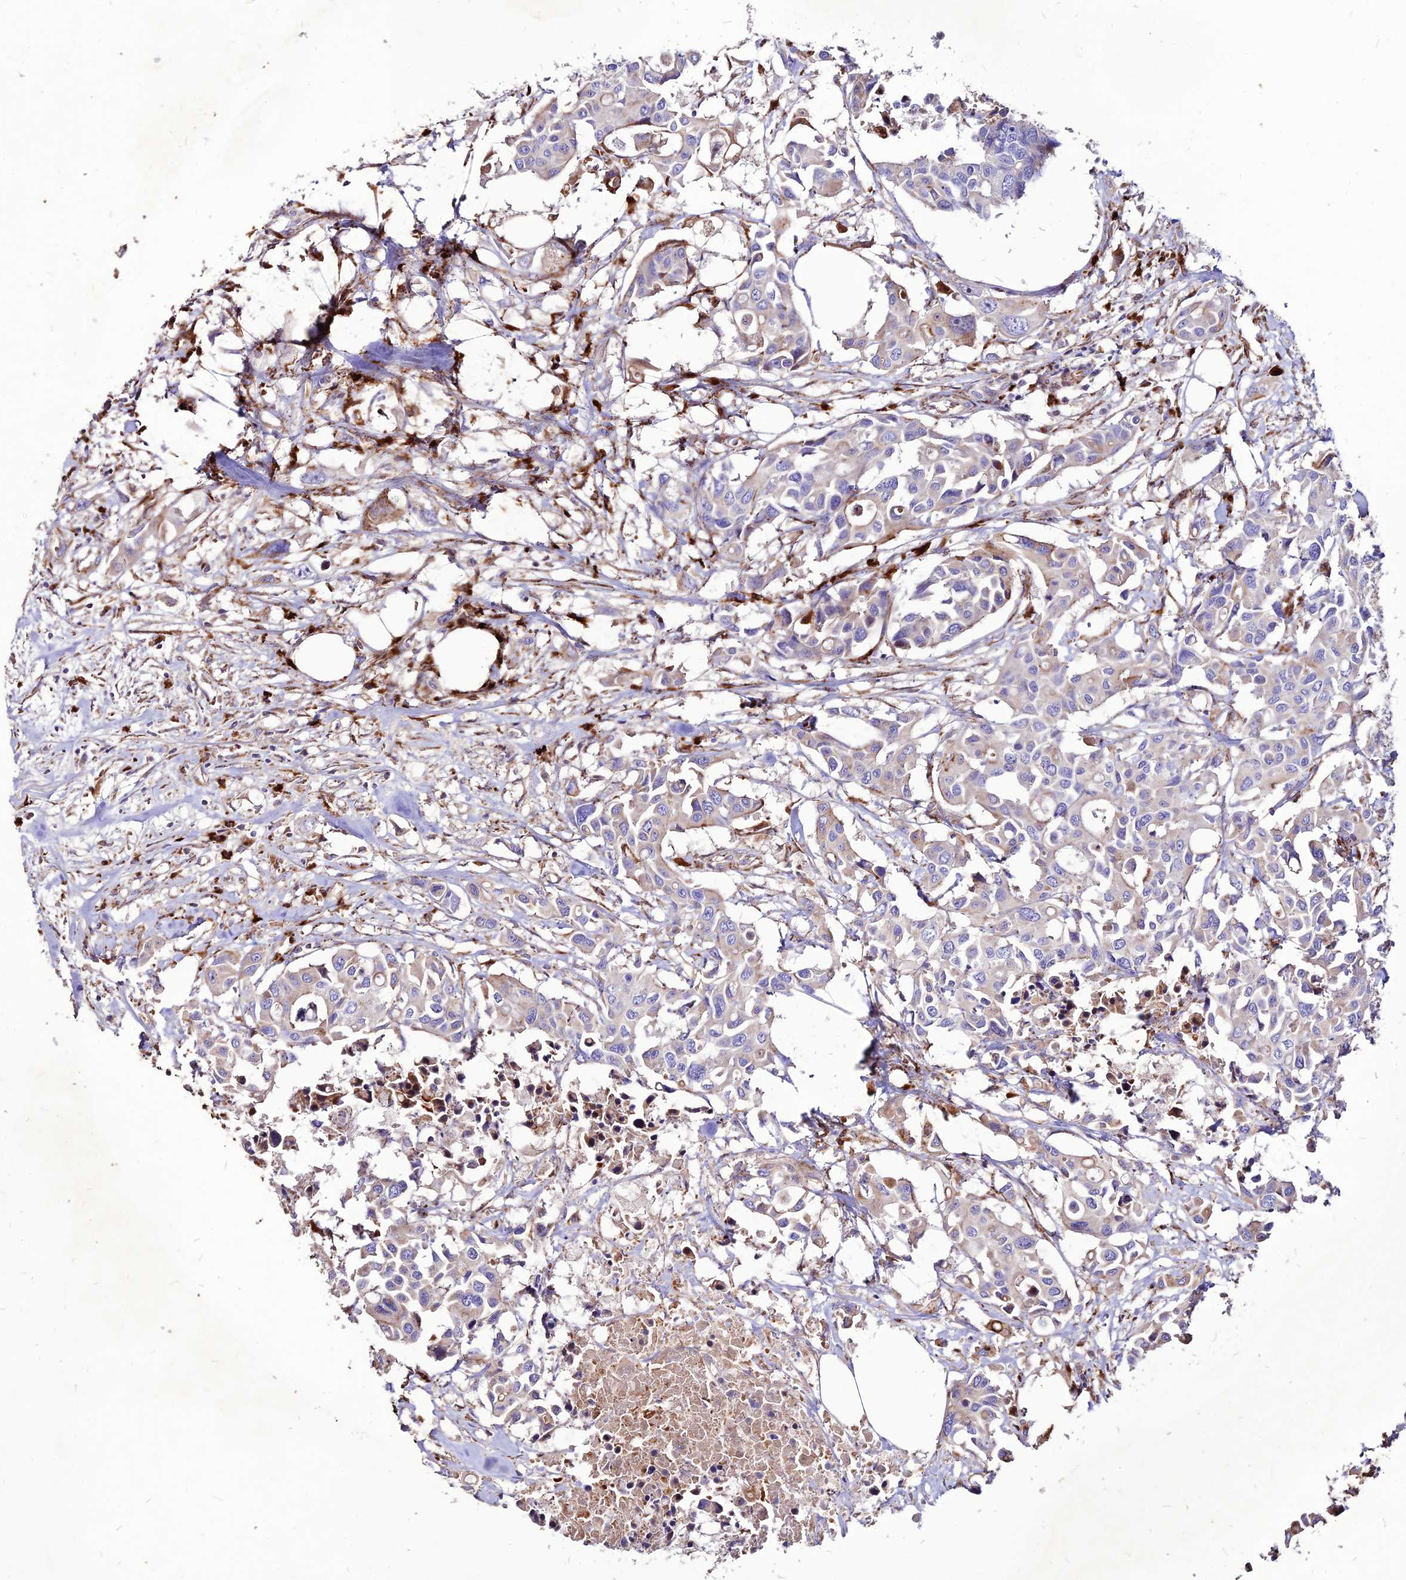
{"staining": {"intensity": "weak", "quantity": "<25%", "location": "cytoplasmic/membranous"}, "tissue": "colorectal cancer", "cell_type": "Tumor cells", "image_type": "cancer", "snomed": [{"axis": "morphology", "description": "Adenocarcinoma, NOS"}, {"axis": "topography", "description": "Colon"}], "caption": "Immunohistochemical staining of adenocarcinoma (colorectal) reveals no significant positivity in tumor cells.", "gene": "RIMOC1", "patient": {"sex": "male", "age": 77}}